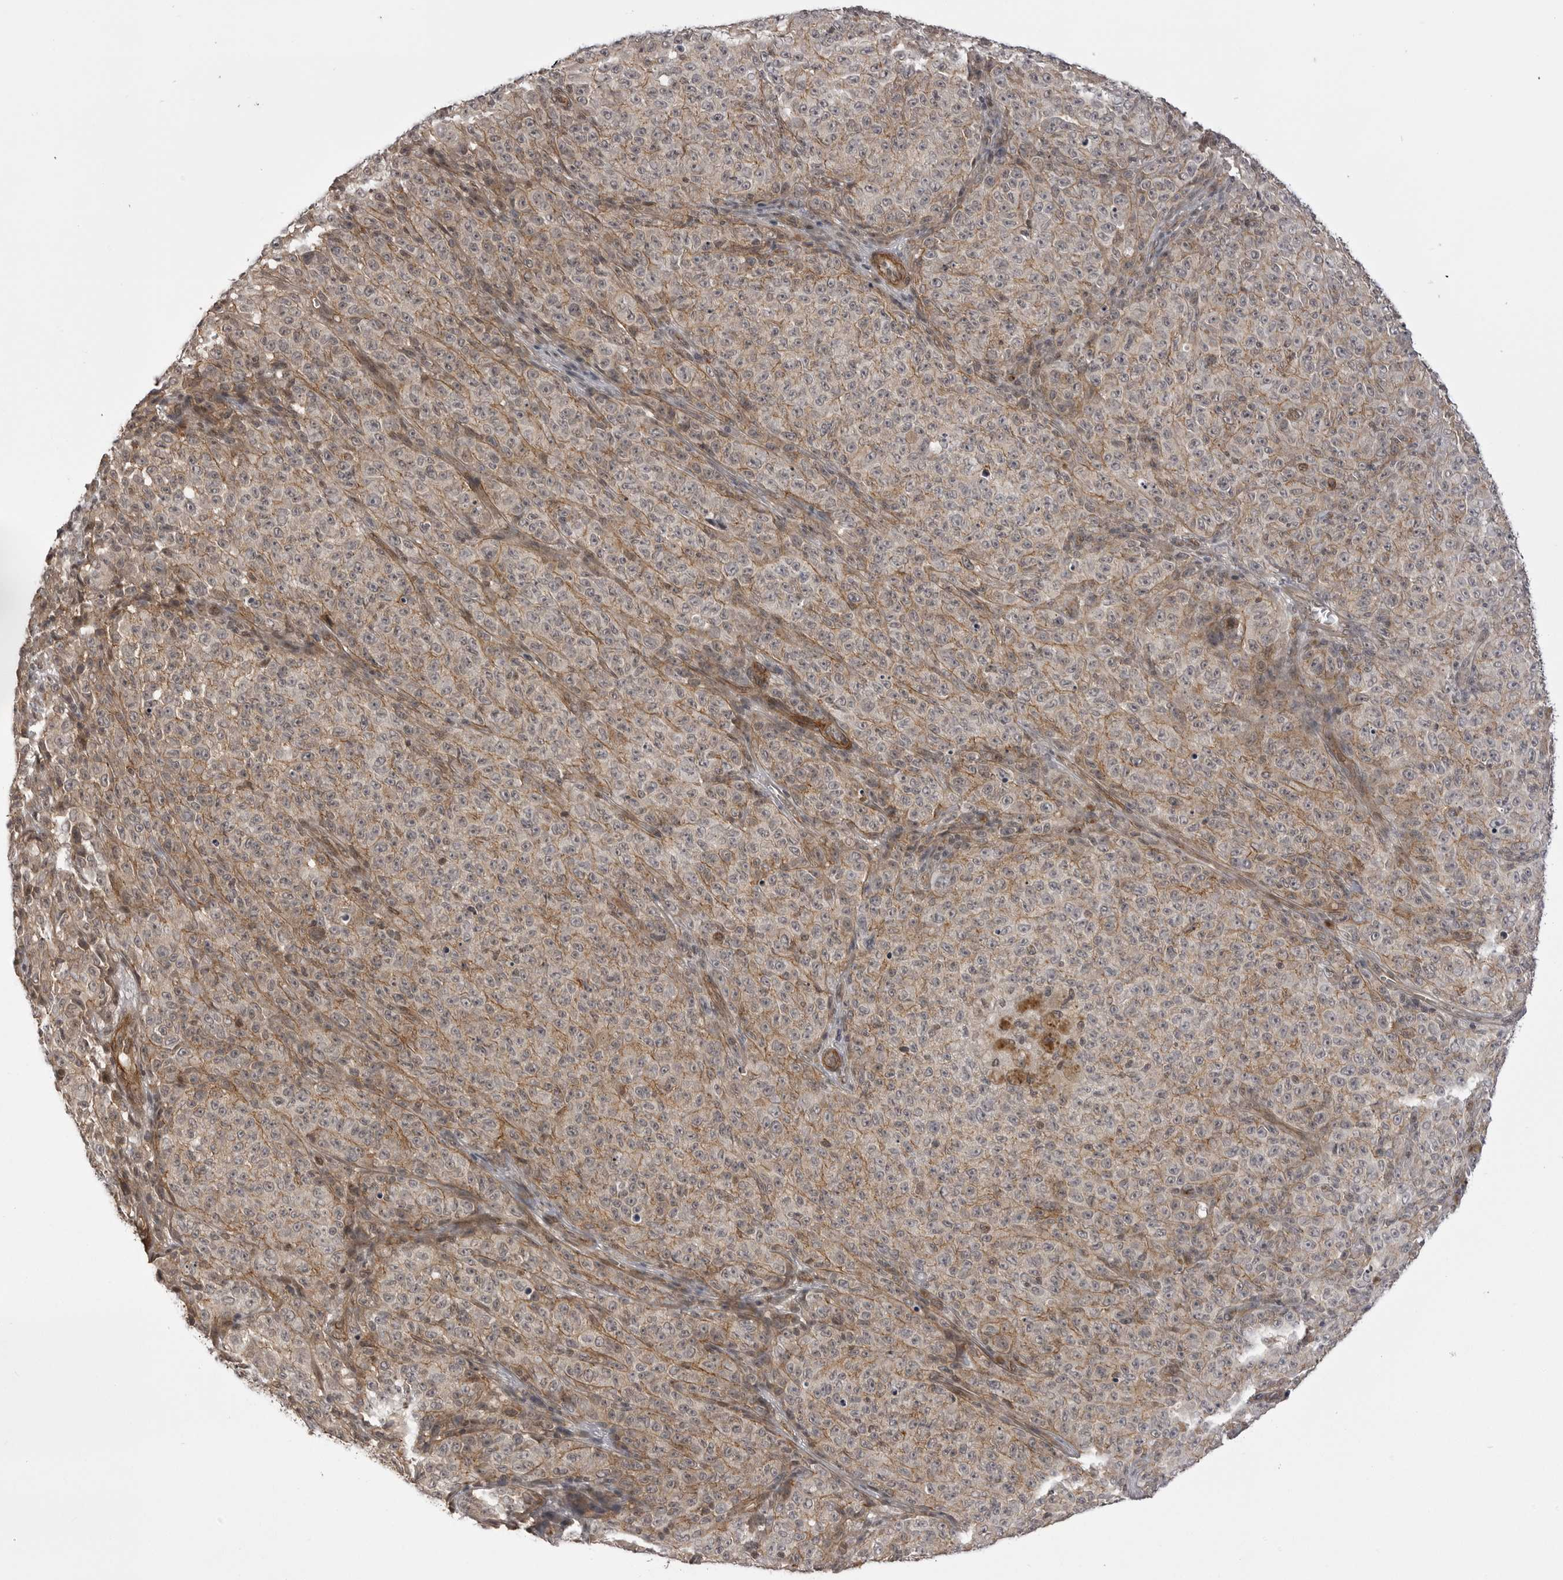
{"staining": {"intensity": "weak", "quantity": "25%-75%", "location": "cytoplasmic/membranous"}, "tissue": "melanoma", "cell_type": "Tumor cells", "image_type": "cancer", "snomed": [{"axis": "morphology", "description": "Malignant melanoma, NOS"}, {"axis": "topography", "description": "Skin"}], "caption": "Malignant melanoma tissue shows weak cytoplasmic/membranous positivity in approximately 25%-75% of tumor cells Nuclei are stained in blue.", "gene": "SORBS1", "patient": {"sex": "female", "age": 82}}